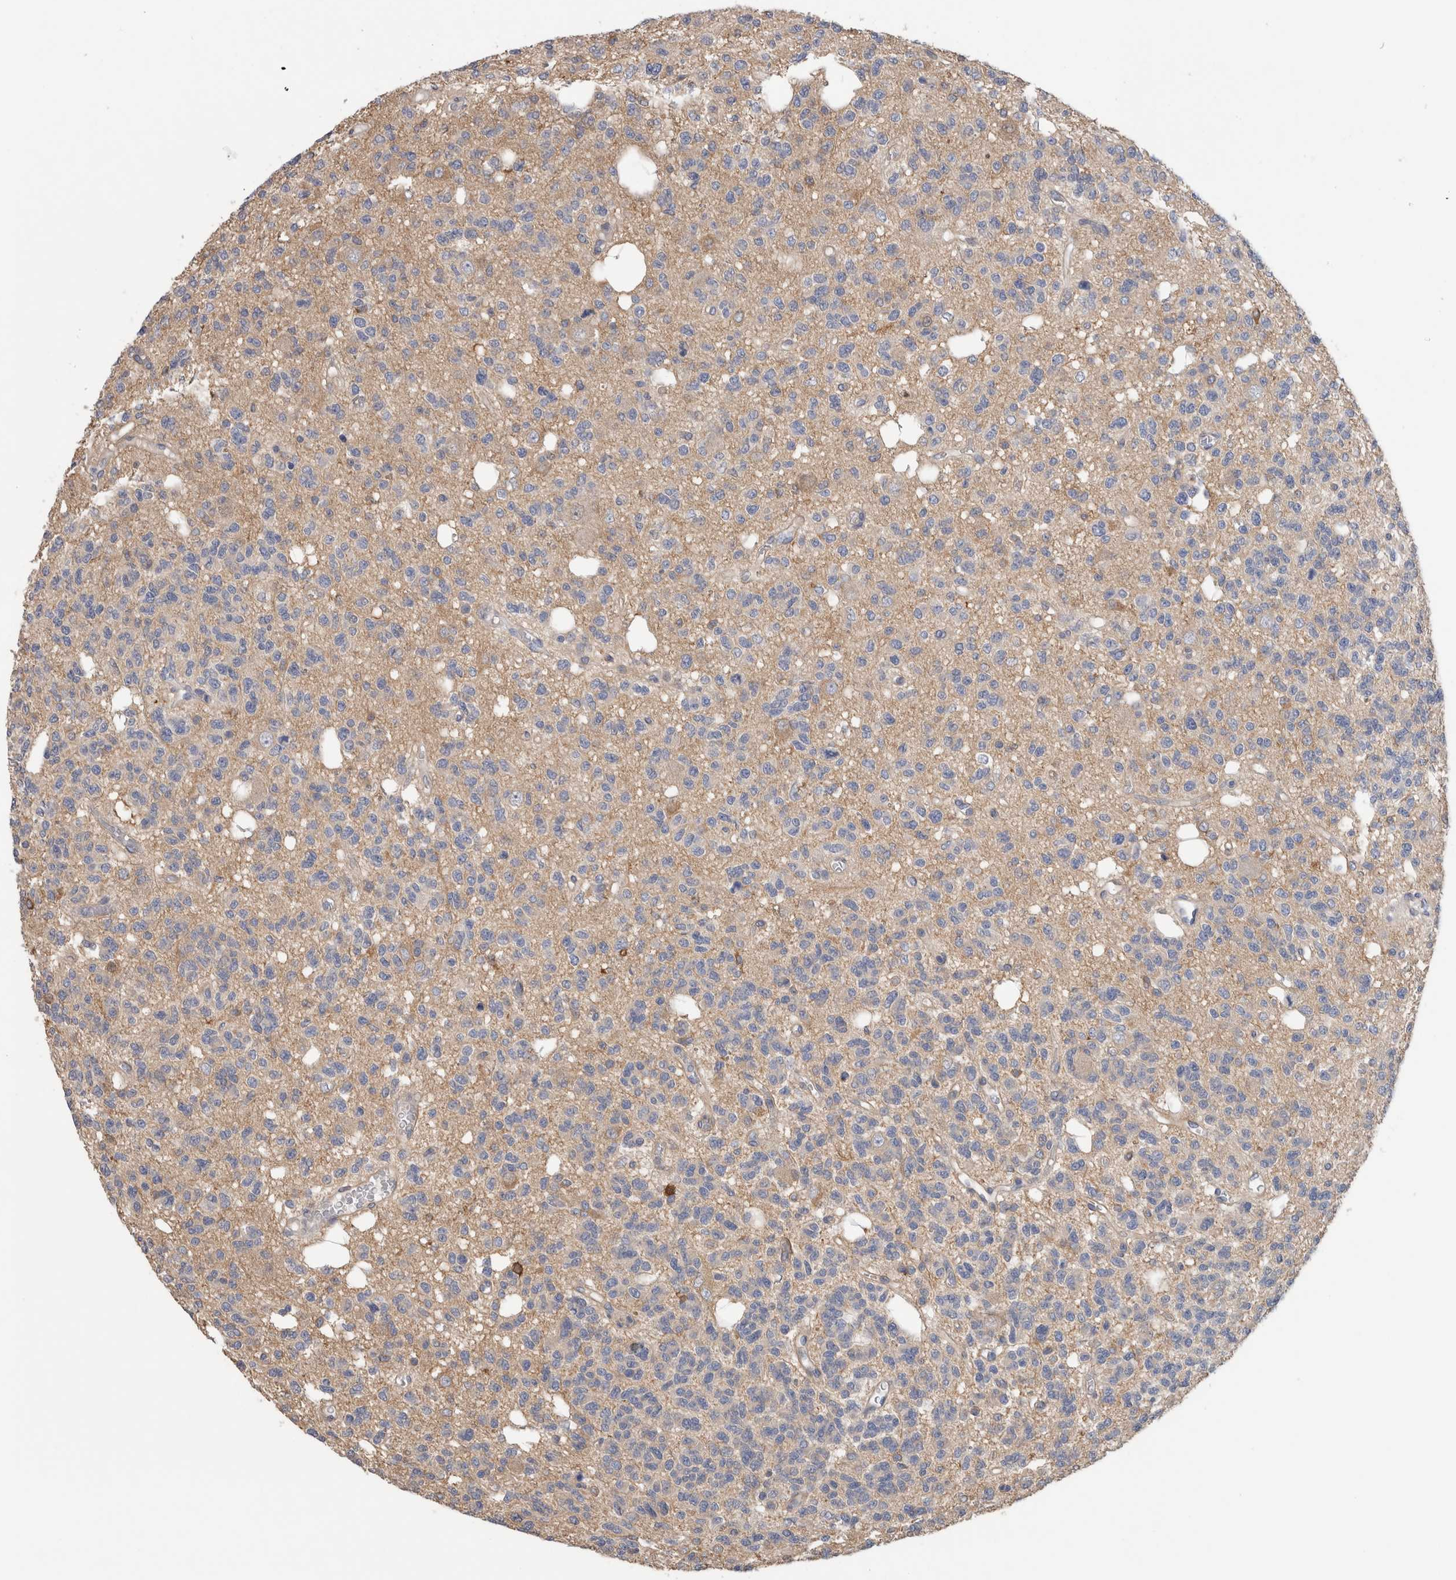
{"staining": {"intensity": "negative", "quantity": "none", "location": "none"}, "tissue": "glioma", "cell_type": "Tumor cells", "image_type": "cancer", "snomed": [{"axis": "morphology", "description": "Glioma, malignant, Low grade"}, {"axis": "topography", "description": "Brain"}], "caption": "Micrograph shows no significant protein staining in tumor cells of glioma.", "gene": "SCRN1", "patient": {"sex": "male", "age": 38}}